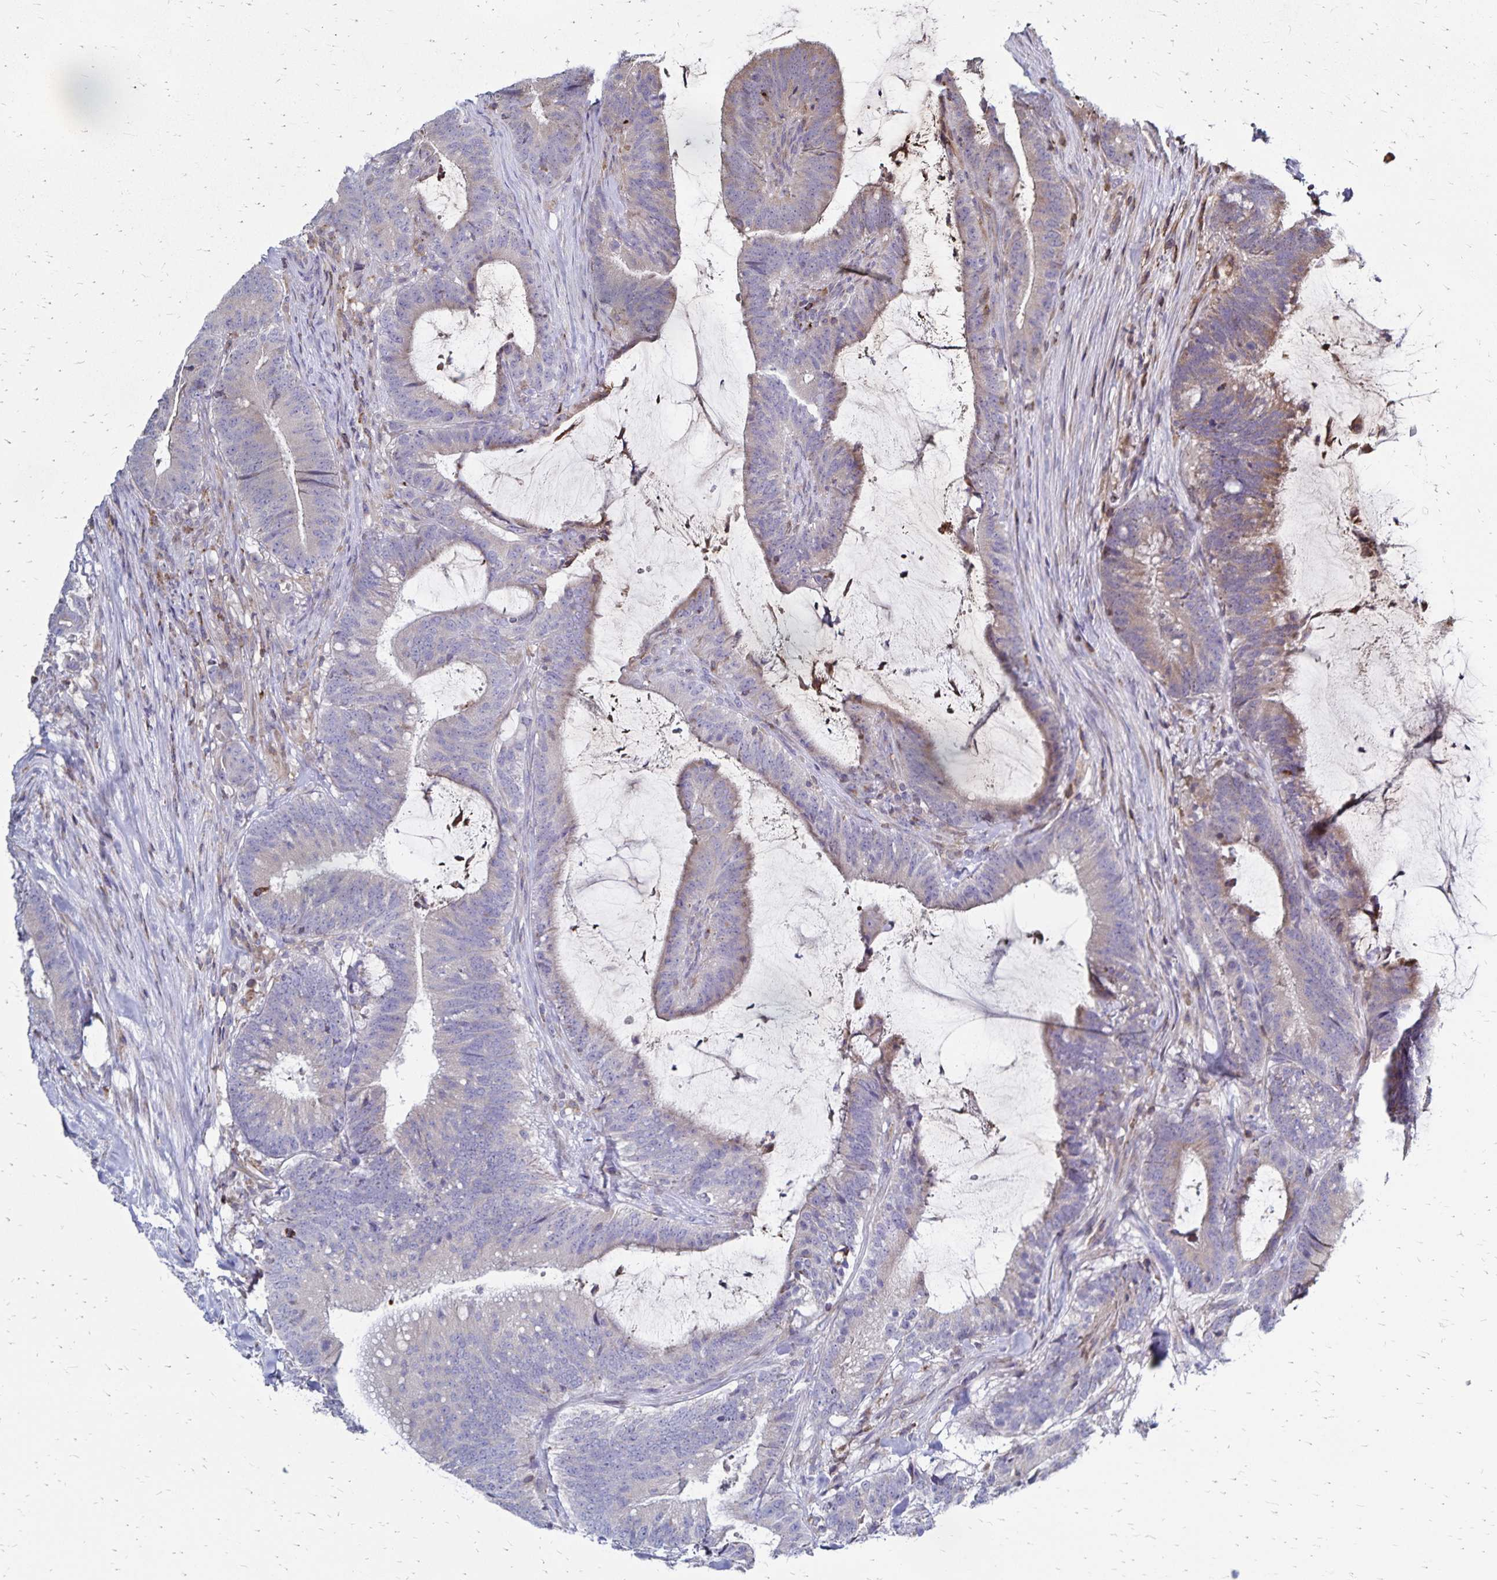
{"staining": {"intensity": "moderate", "quantity": "<25%", "location": "cytoplasmic/membranous"}, "tissue": "colorectal cancer", "cell_type": "Tumor cells", "image_type": "cancer", "snomed": [{"axis": "morphology", "description": "Adenocarcinoma, NOS"}, {"axis": "topography", "description": "Colon"}], "caption": "Brown immunohistochemical staining in adenocarcinoma (colorectal) displays moderate cytoplasmic/membranous expression in approximately <25% of tumor cells. (Stains: DAB (3,3'-diaminobenzidine) in brown, nuclei in blue, Microscopy: brightfield microscopy at high magnification).", "gene": "NAGPA", "patient": {"sex": "female", "age": 43}}